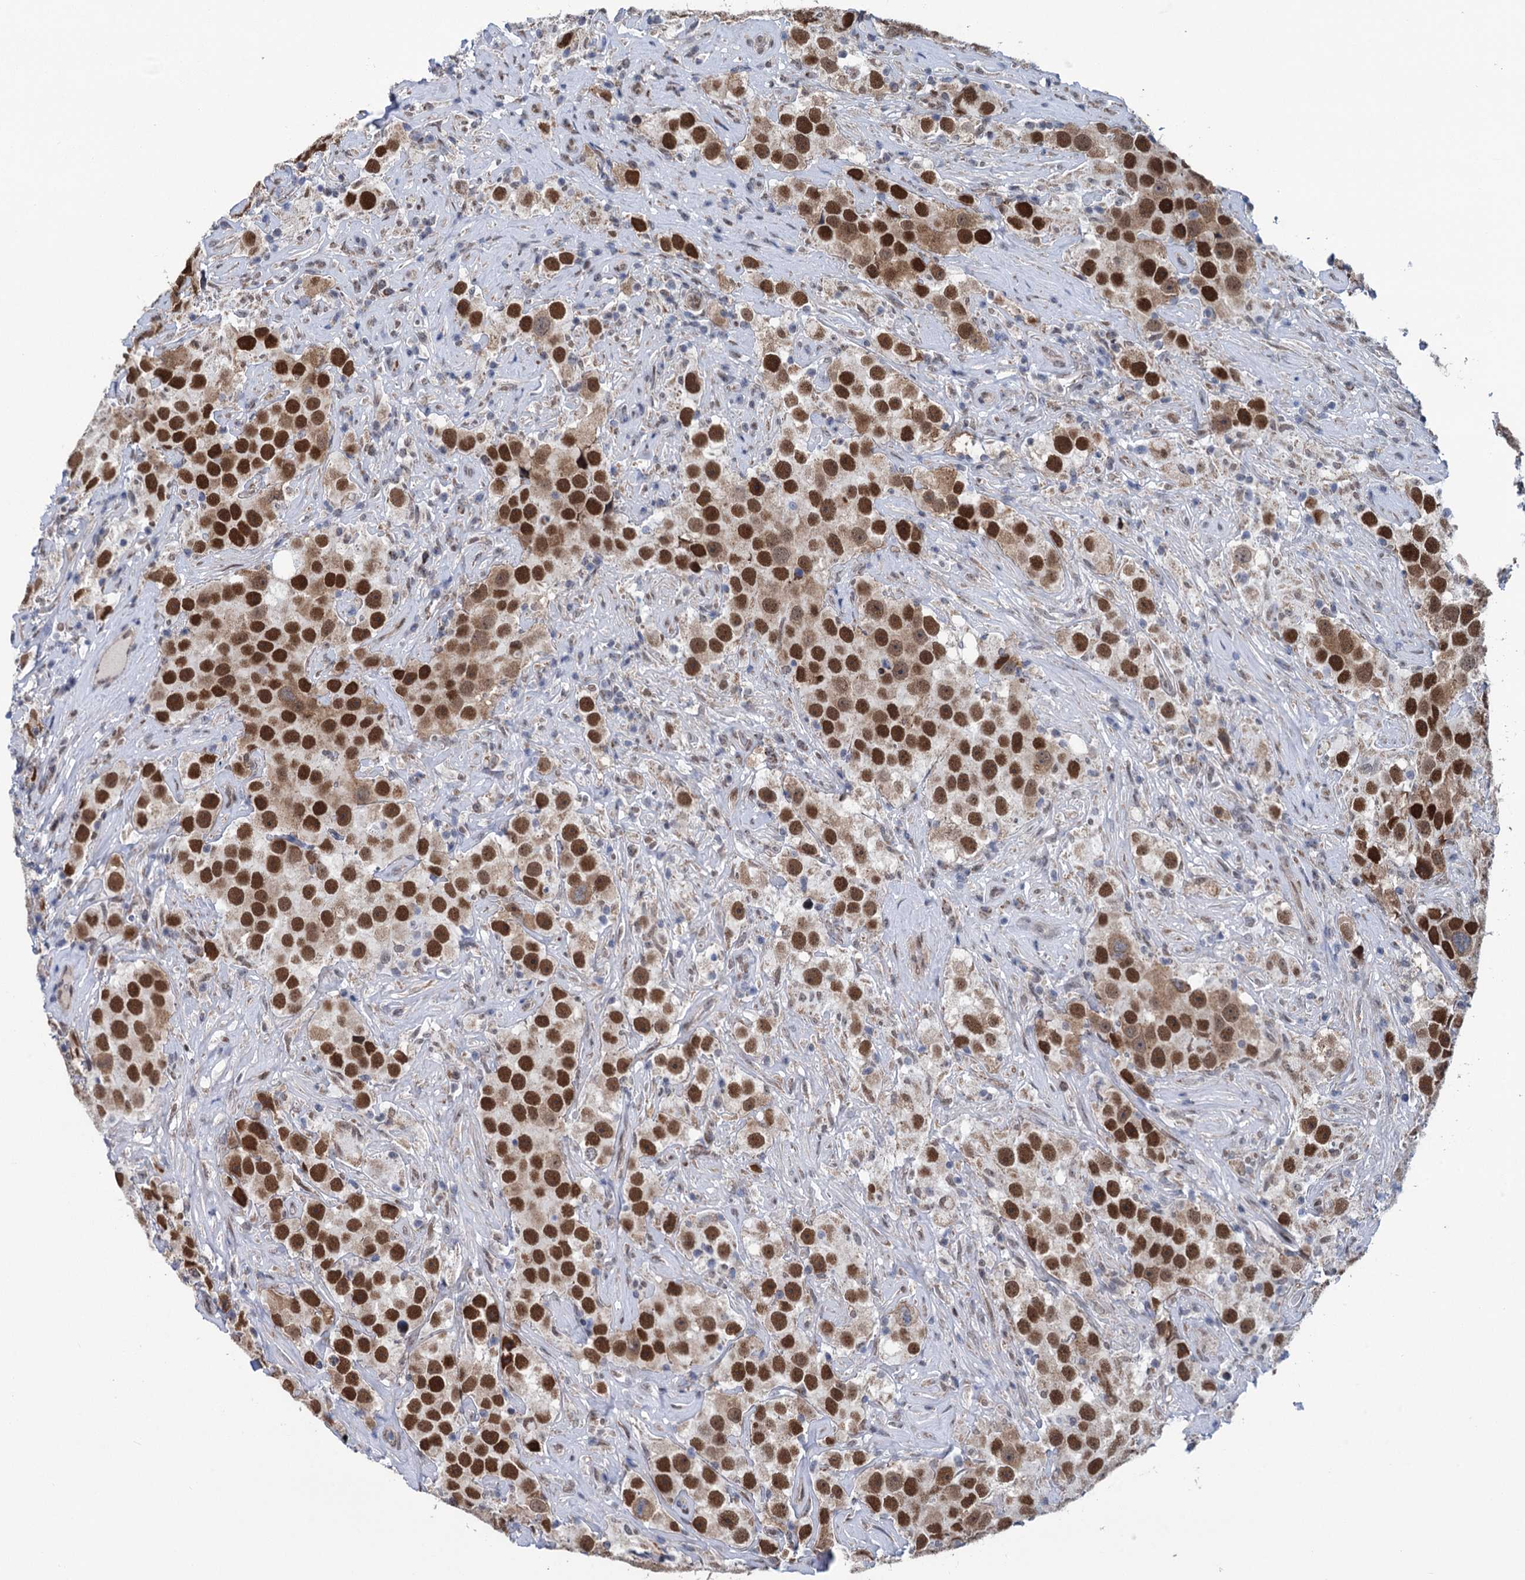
{"staining": {"intensity": "strong", "quantity": ">75%", "location": "nuclear"}, "tissue": "testis cancer", "cell_type": "Tumor cells", "image_type": "cancer", "snomed": [{"axis": "morphology", "description": "Seminoma, NOS"}, {"axis": "topography", "description": "Testis"}], "caption": "Immunohistochemical staining of human testis cancer (seminoma) demonstrates high levels of strong nuclear expression in approximately >75% of tumor cells. Immunohistochemistry stains the protein in brown and the nuclei are stained blue.", "gene": "MORN3", "patient": {"sex": "male", "age": 49}}